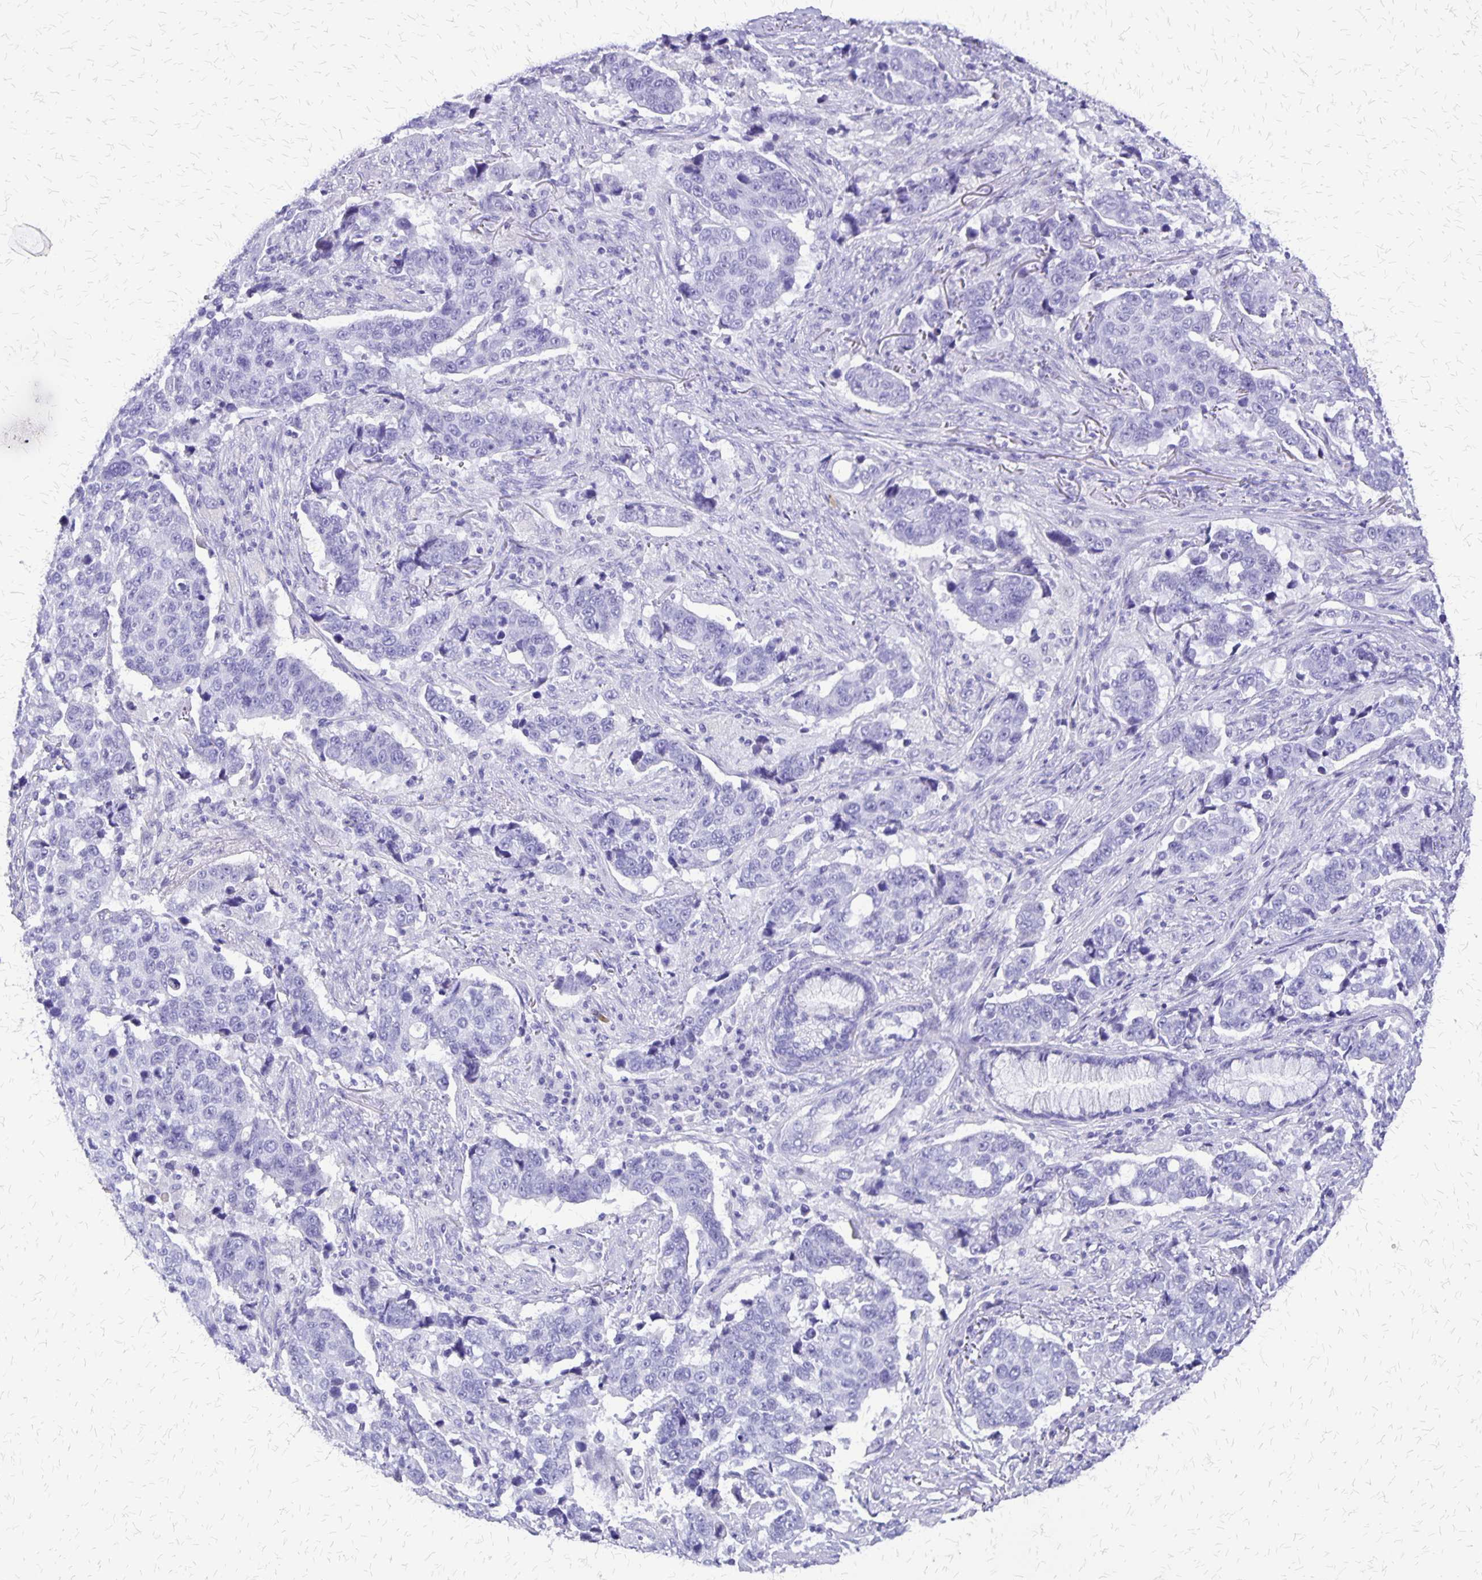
{"staining": {"intensity": "negative", "quantity": "none", "location": "none"}, "tissue": "lung cancer", "cell_type": "Tumor cells", "image_type": "cancer", "snomed": [{"axis": "morphology", "description": "Squamous cell carcinoma, NOS"}, {"axis": "topography", "description": "Lymph node"}, {"axis": "topography", "description": "Lung"}], "caption": "Immunohistochemistry histopathology image of neoplastic tissue: human lung squamous cell carcinoma stained with DAB exhibits no significant protein positivity in tumor cells. Brightfield microscopy of IHC stained with DAB (brown) and hematoxylin (blue), captured at high magnification.", "gene": "SLC13A2", "patient": {"sex": "male", "age": 61}}